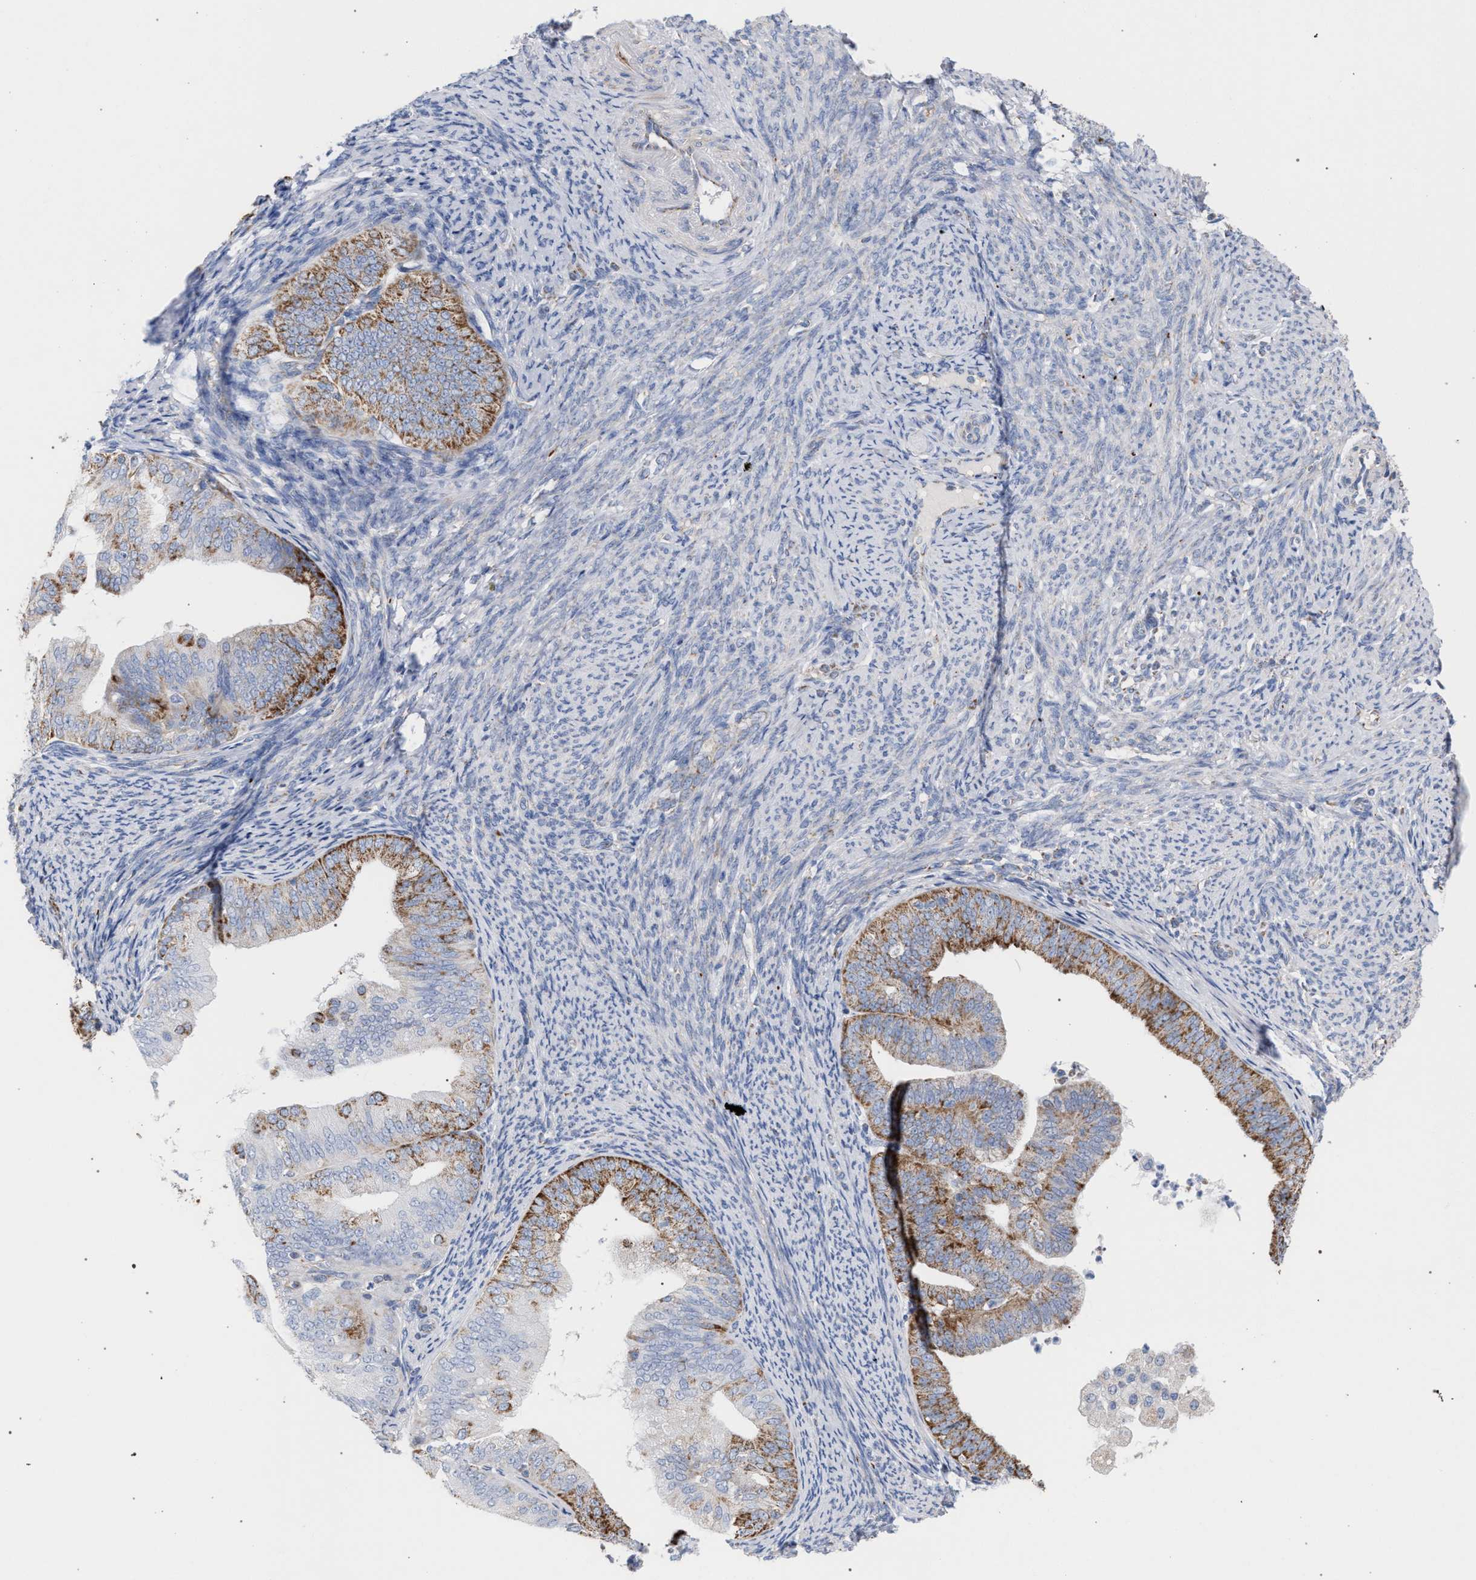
{"staining": {"intensity": "moderate", "quantity": ">75%", "location": "cytoplasmic/membranous"}, "tissue": "endometrial cancer", "cell_type": "Tumor cells", "image_type": "cancer", "snomed": [{"axis": "morphology", "description": "Adenocarcinoma, NOS"}, {"axis": "topography", "description": "Endometrium"}], "caption": "Protein analysis of endometrial adenocarcinoma tissue shows moderate cytoplasmic/membranous positivity in approximately >75% of tumor cells.", "gene": "ECI2", "patient": {"sex": "female", "age": 63}}